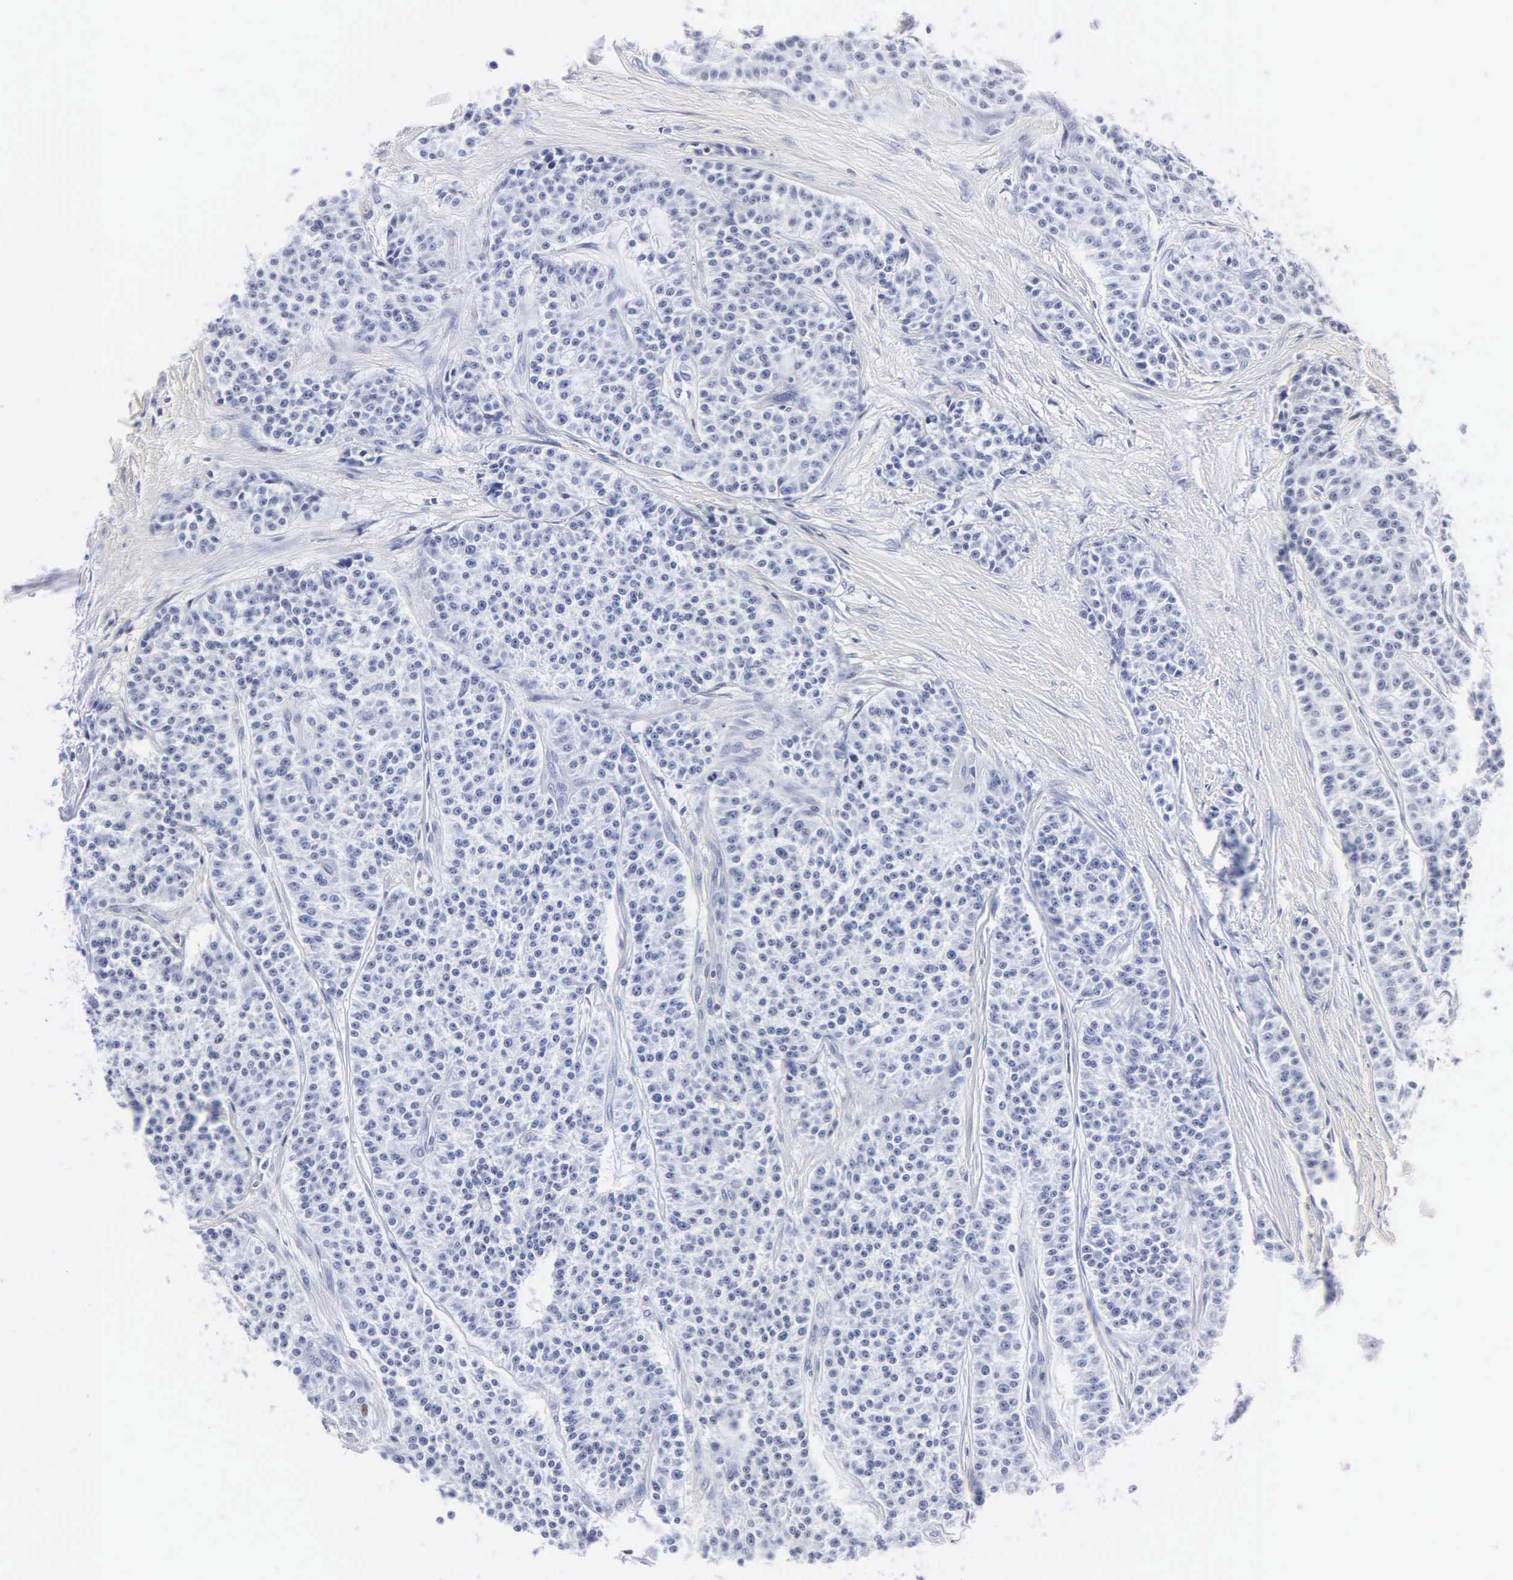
{"staining": {"intensity": "negative", "quantity": "none", "location": "none"}, "tissue": "carcinoid", "cell_type": "Tumor cells", "image_type": "cancer", "snomed": [{"axis": "morphology", "description": "Carcinoid, malignant, NOS"}, {"axis": "topography", "description": "Stomach"}], "caption": "Immunohistochemistry (IHC) photomicrograph of neoplastic tissue: human carcinoid stained with DAB (3,3'-diaminobenzidine) demonstrates no significant protein positivity in tumor cells.", "gene": "MB", "patient": {"sex": "female", "age": 76}}